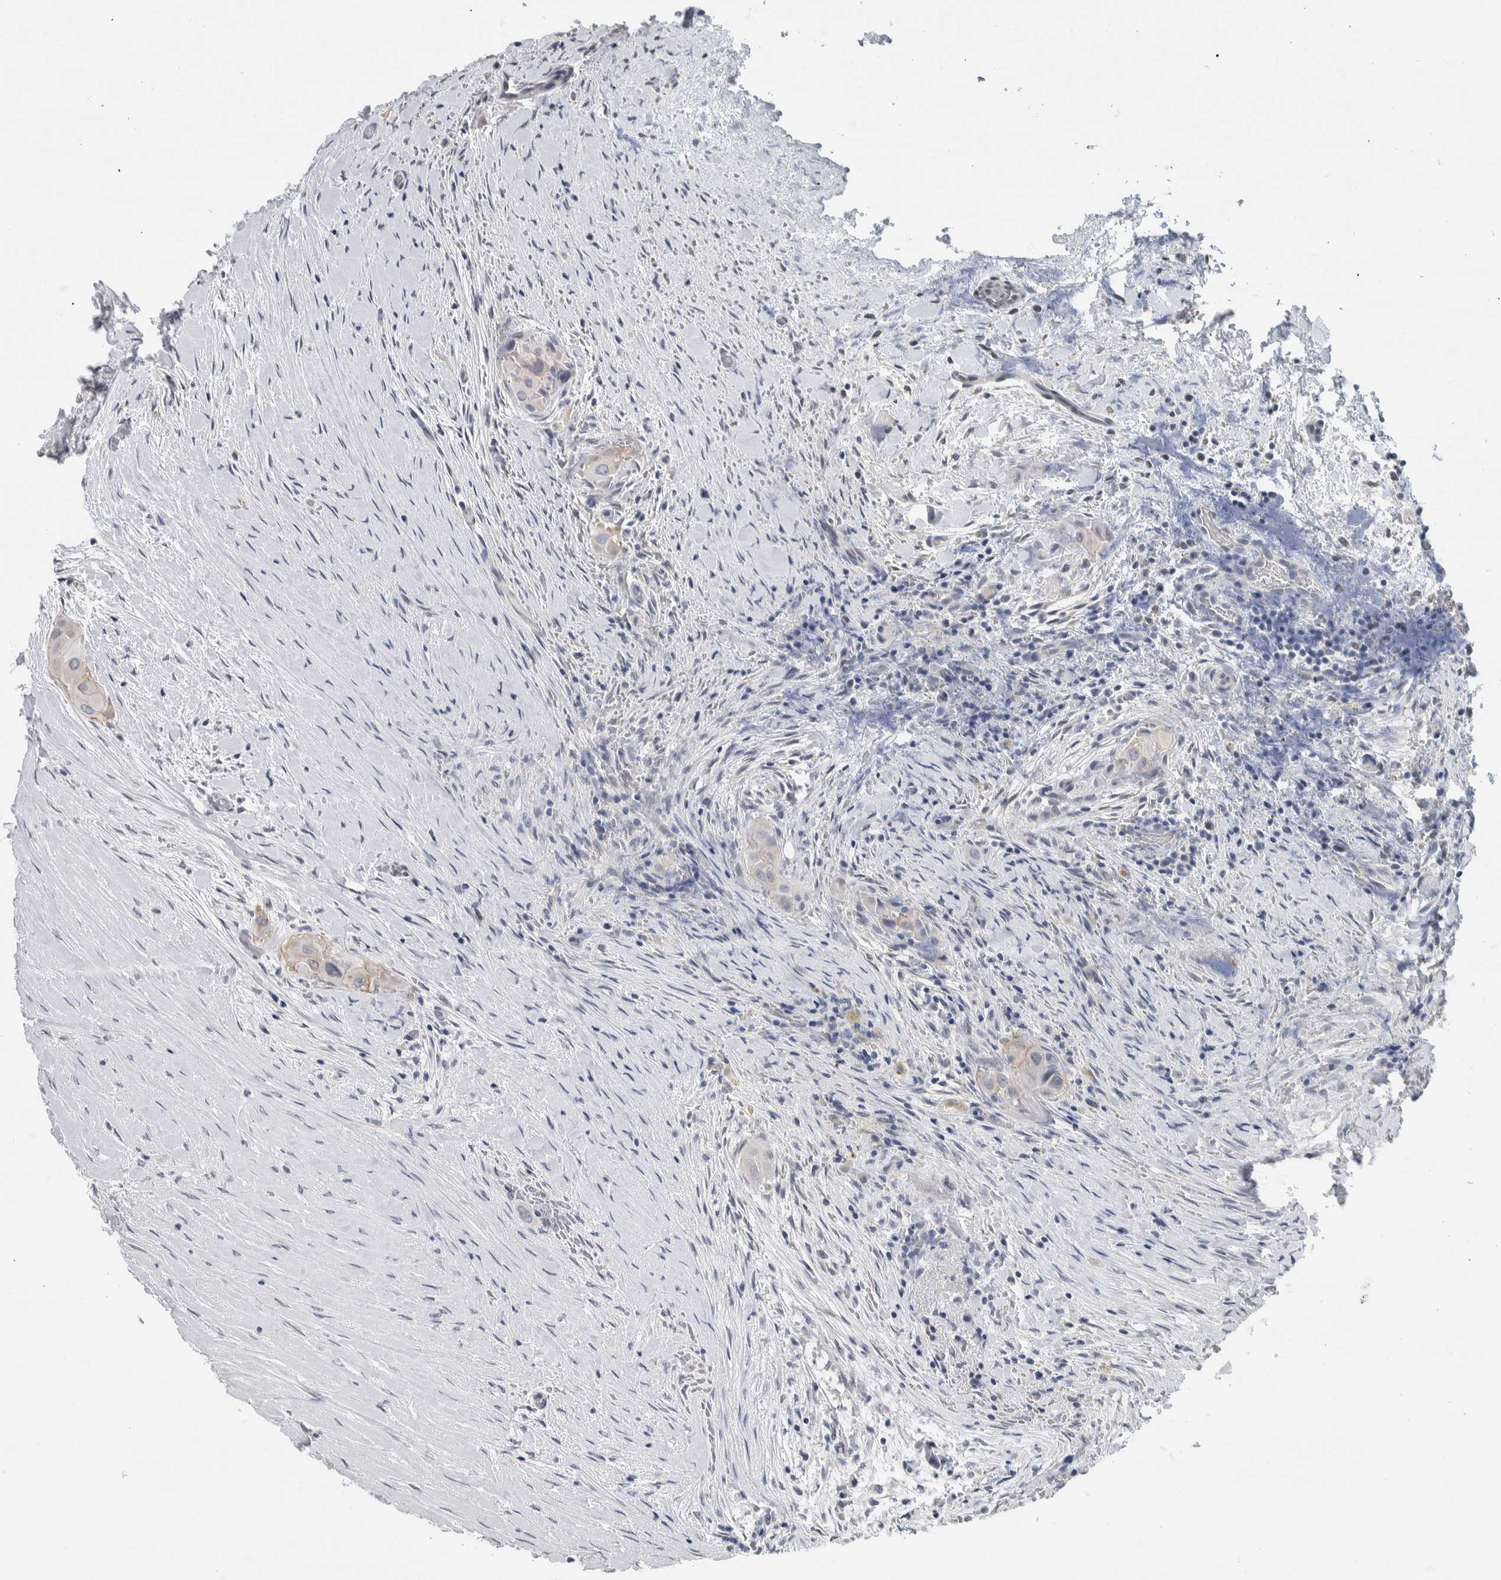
{"staining": {"intensity": "negative", "quantity": "none", "location": "none"}, "tissue": "thyroid cancer", "cell_type": "Tumor cells", "image_type": "cancer", "snomed": [{"axis": "morphology", "description": "Papillary adenocarcinoma, NOS"}, {"axis": "topography", "description": "Thyroid gland"}], "caption": "Tumor cells are negative for brown protein staining in papillary adenocarcinoma (thyroid).", "gene": "NEFM", "patient": {"sex": "female", "age": 59}}